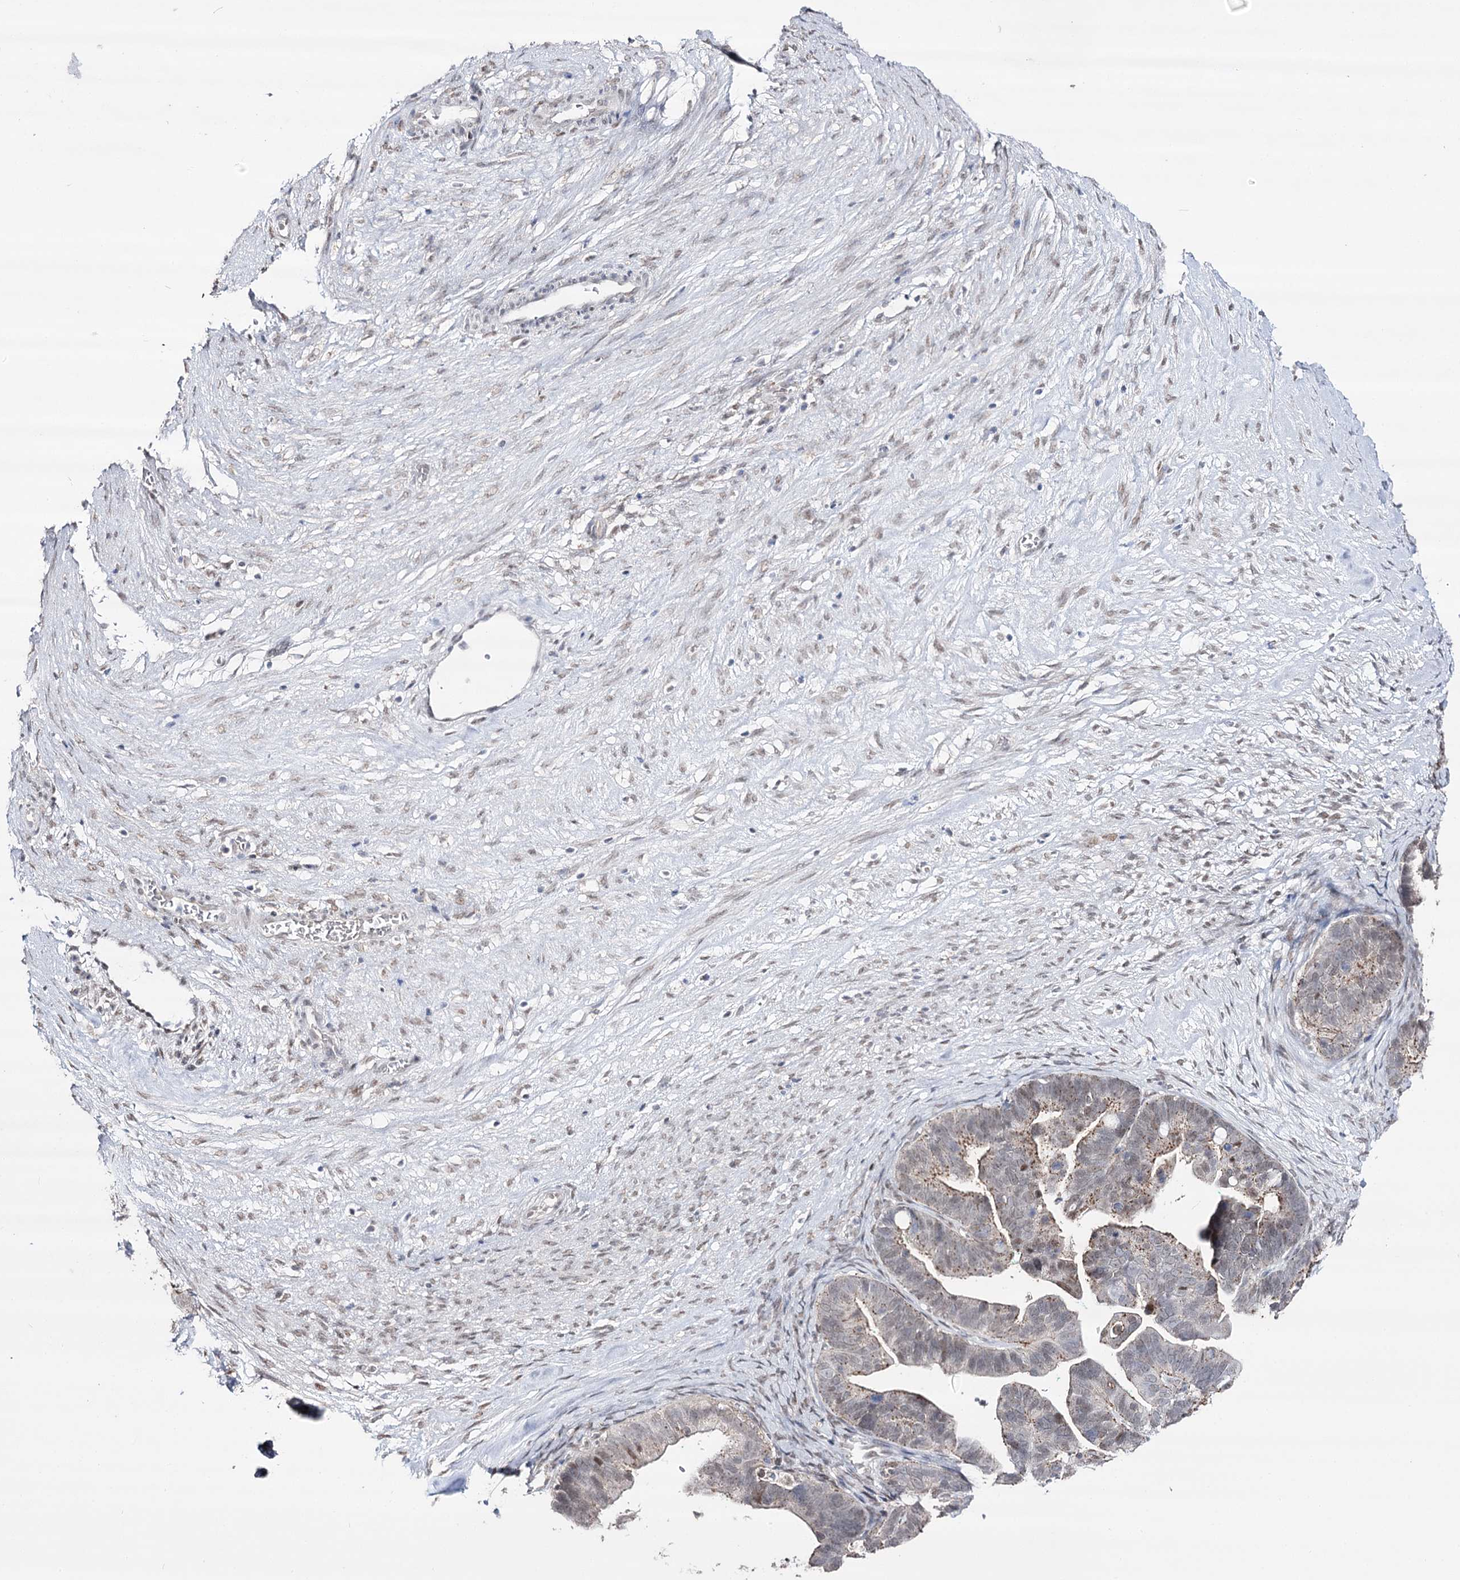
{"staining": {"intensity": "moderate", "quantity": "<25%", "location": "cytoplasmic/membranous"}, "tissue": "ovarian cancer", "cell_type": "Tumor cells", "image_type": "cancer", "snomed": [{"axis": "morphology", "description": "Cystadenocarcinoma, serous, NOS"}, {"axis": "topography", "description": "Ovary"}], "caption": "Ovarian serous cystadenocarcinoma stained for a protein shows moderate cytoplasmic/membranous positivity in tumor cells.", "gene": "VGLL4", "patient": {"sex": "female", "age": 56}}